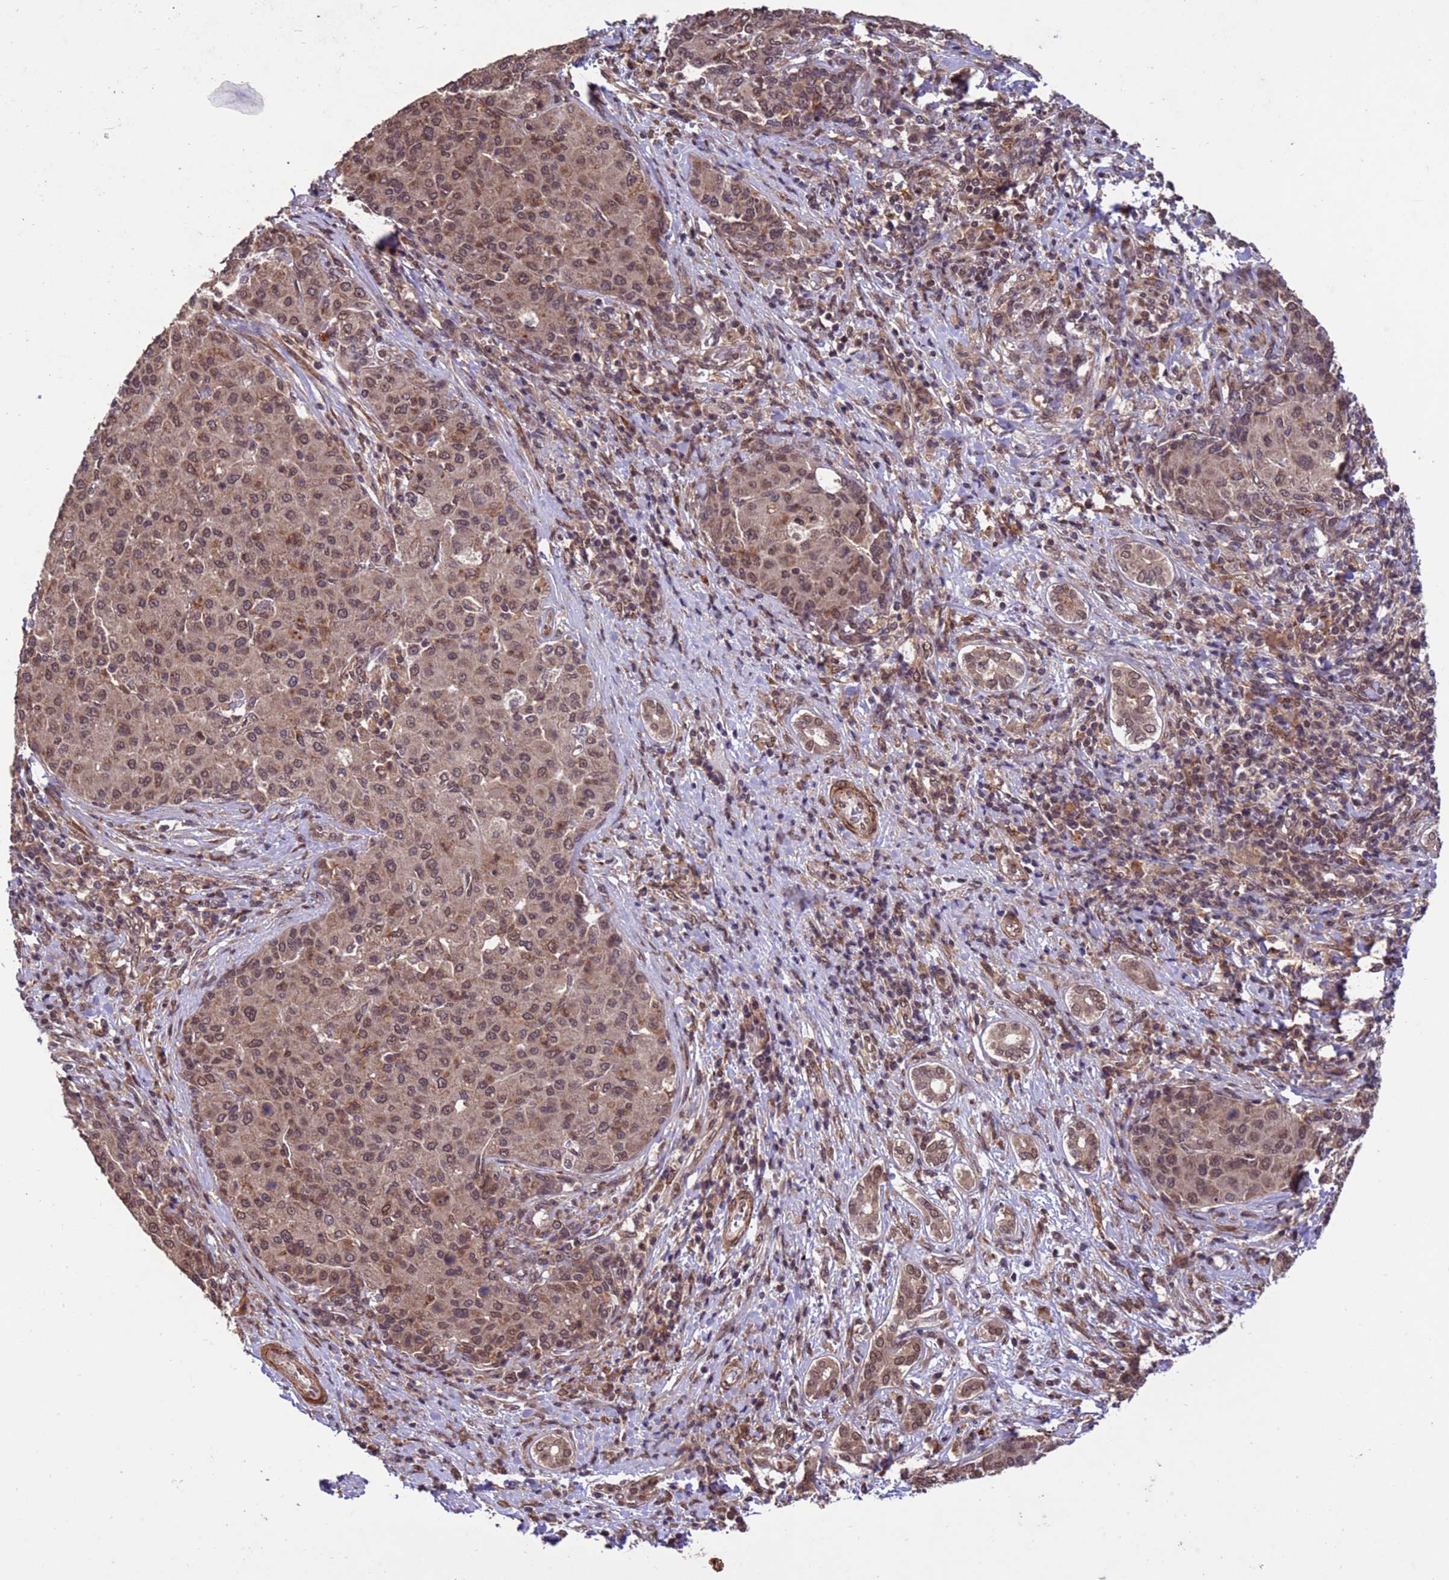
{"staining": {"intensity": "moderate", "quantity": ">75%", "location": "nuclear"}, "tissue": "liver cancer", "cell_type": "Tumor cells", "image_type": "cancer", "snomed": [{"axis": "morphology", "description": "Carcinoma, Hepatocellular, NOS"}, {"axis": "topography", "description": "Liver"}], "caption": "Brown immunohistochemical staining in human liver hepatocellular carcinoma reveals moderate nuclear expression in about >75% of tumor cells.", "gene": "VSTM4", "patient": {"sex": "male", "age": 65}}